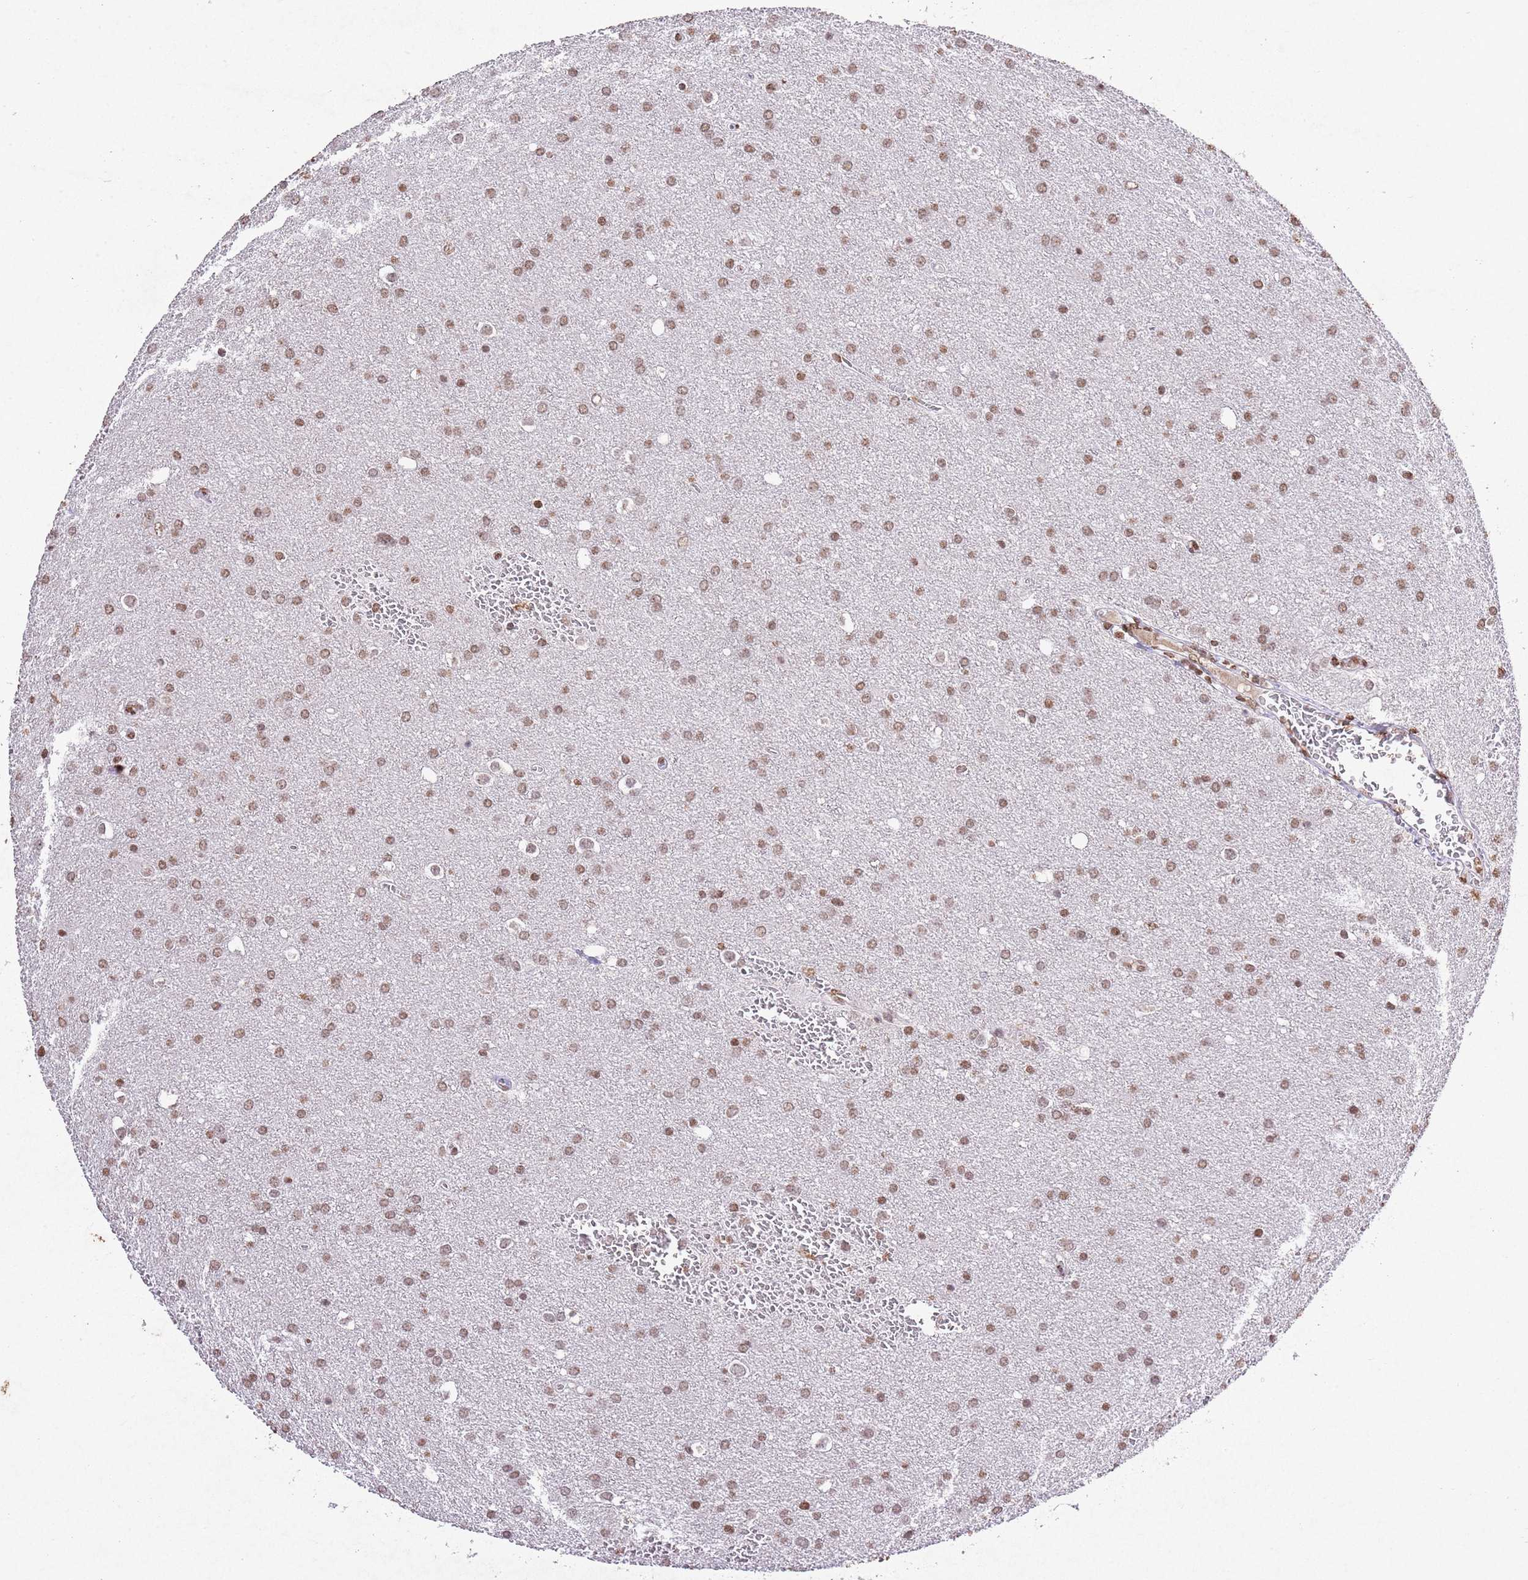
{"staining": {"intensity": "moderate", "quantity": ">75%", "location": "nuclear"}, "tissue": "glioma", "cell_type": "Tumor cells", "image_type": "cancer", "snomed": [{"axis": "morphology", "description": "Glioma, malignant, Low grade"}, {"axis": "topography", "description": "Brain"}], "caption": "Immunohistochemical staining of glioma exhibits medium levels of moderate nuclear staining in approximately >75% of tumor cells. (brown staining indicates protein expression, while blue staining denotes nuclei).", "gene": "BMAL1", "patient": {"sex": "female", "age": 32}}